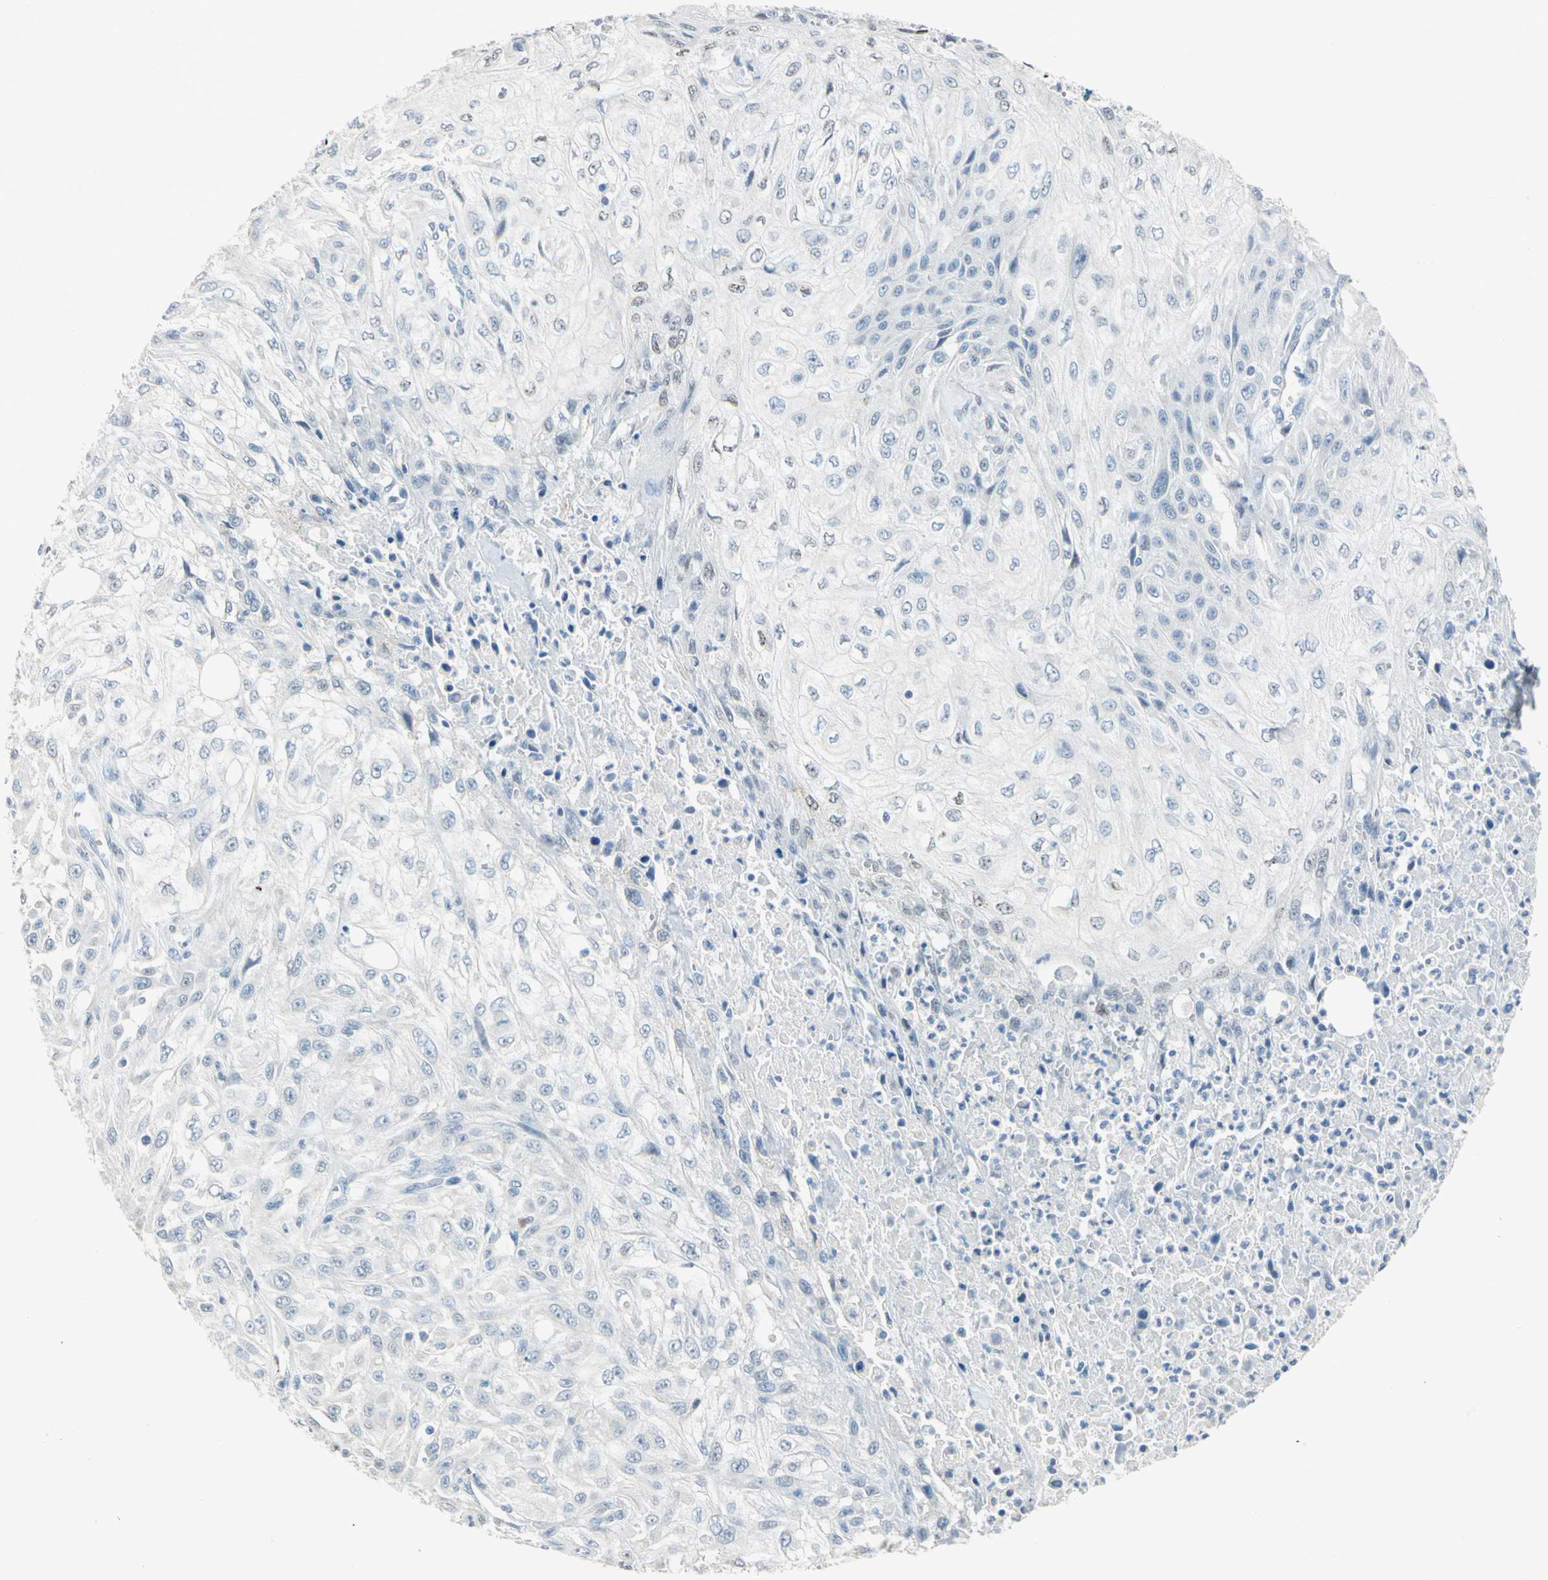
{"staining": {"intensity": "negative", "quantity": "none", "location": "none"}, "tissue": "skin cancer", "cell_type": "Tumor cells", "image_type": "cancer", "snomed": [{"axis": "morphology", "description": "Squamous cell carcinoma, NOS"}, {"axis": "topography", "description": "Skin"}], "caption": "Photomicrograph shows no protein expression in tumor cells of squamous cell carcinoma (skin) tissue.", "gene": "NAB2", "patient": {"sex": "male", "age": 75}}